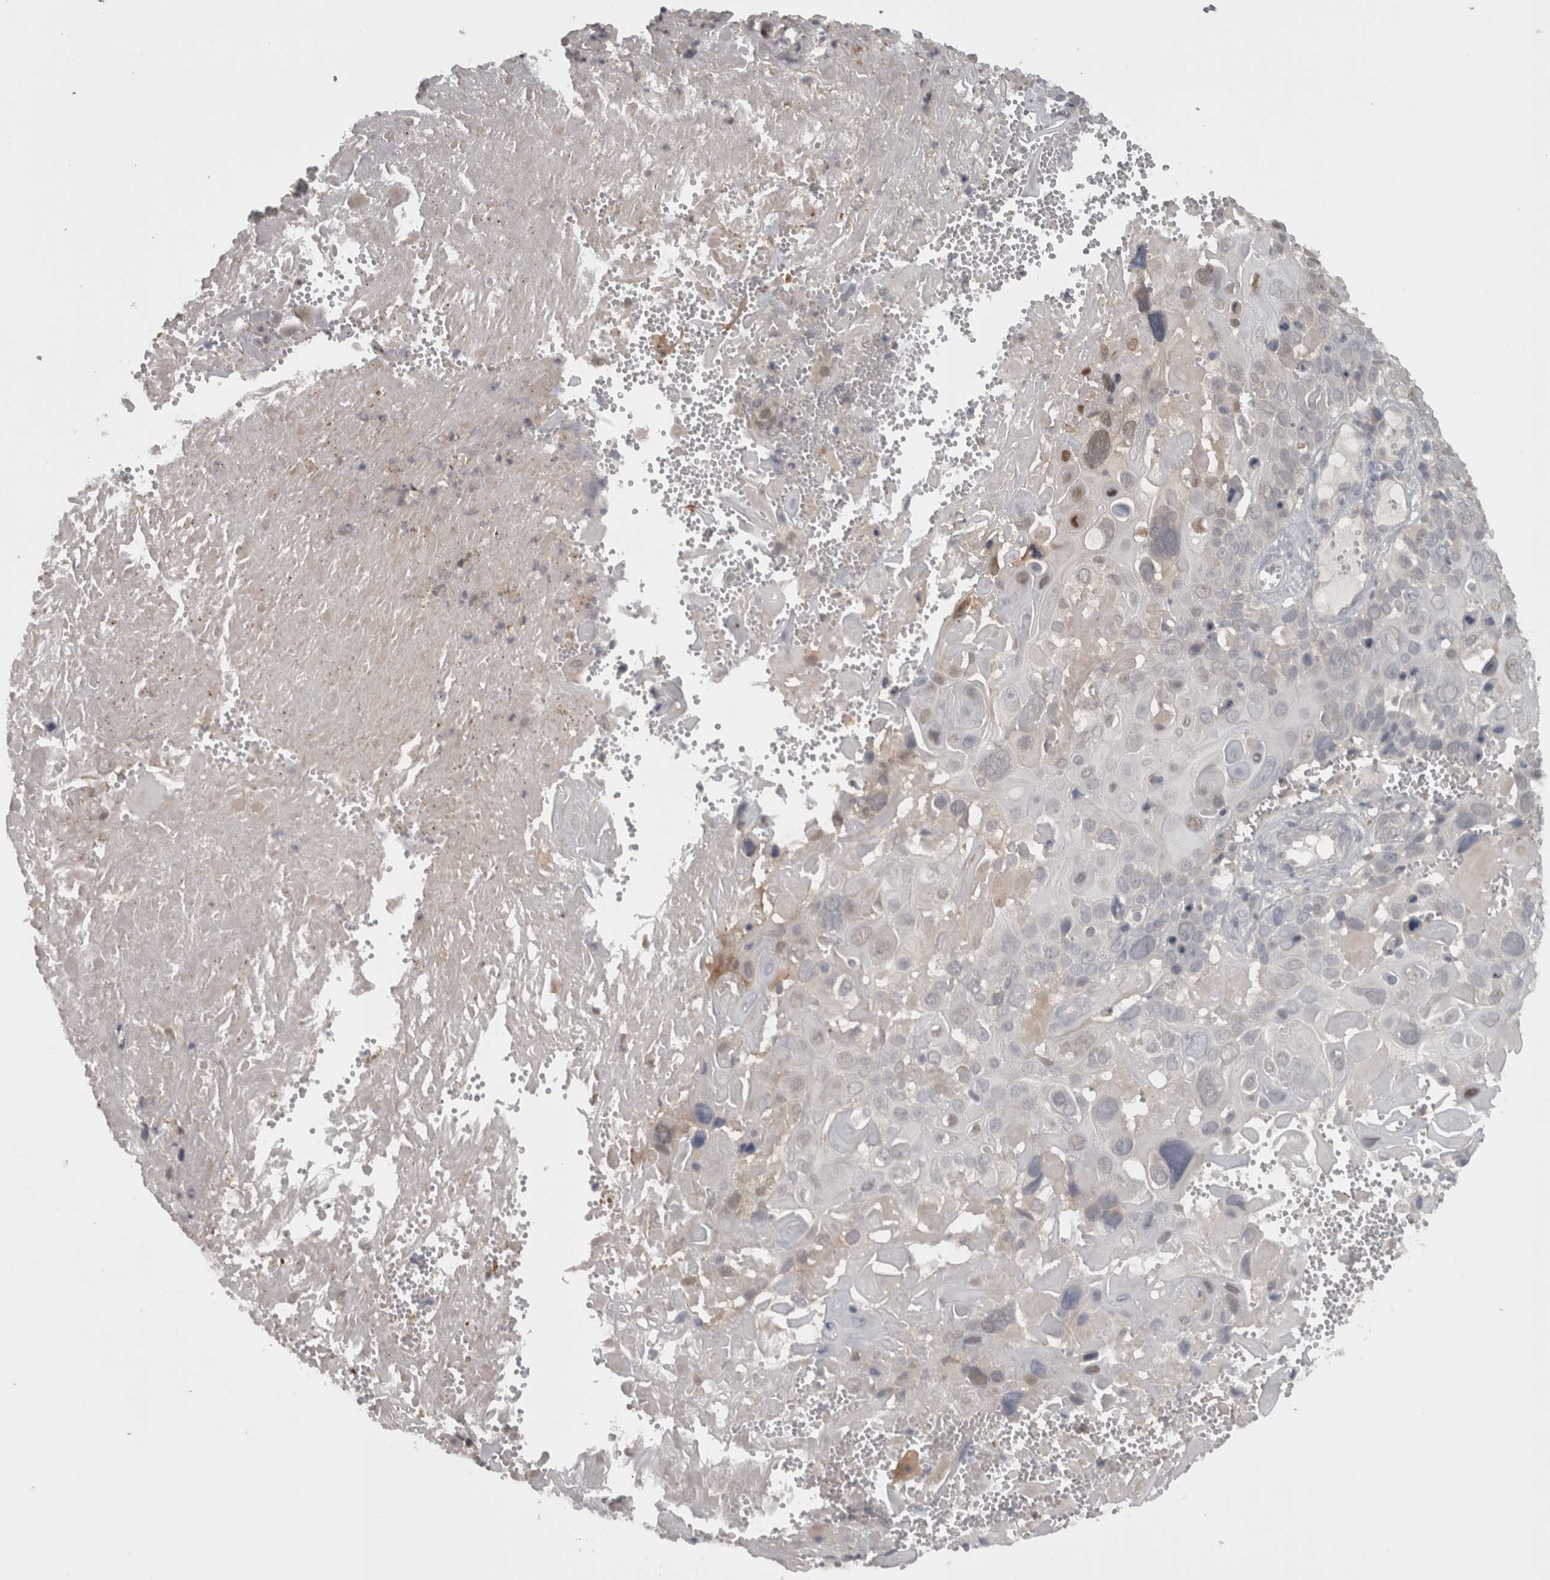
{"staining": {"intensity": "weak", "quantity": "<25%", "location": "nuclear"}, "tissue": "cervical cancer", "cell_type": "Tumor cells", "image_type": "cancer", "snomed": [{"axis": "morphology", "description": "Squamous cell carcinoma, NOS"}, {"axis": "topography", "description": "Cervix"}], "caption": "Cervical cancer stained for a protein using immunohistochemistry (IHC) reveals no expression tumor cells.", "gene": "SLCO5A1", "patient": {"sex": "female", "age": 74}}